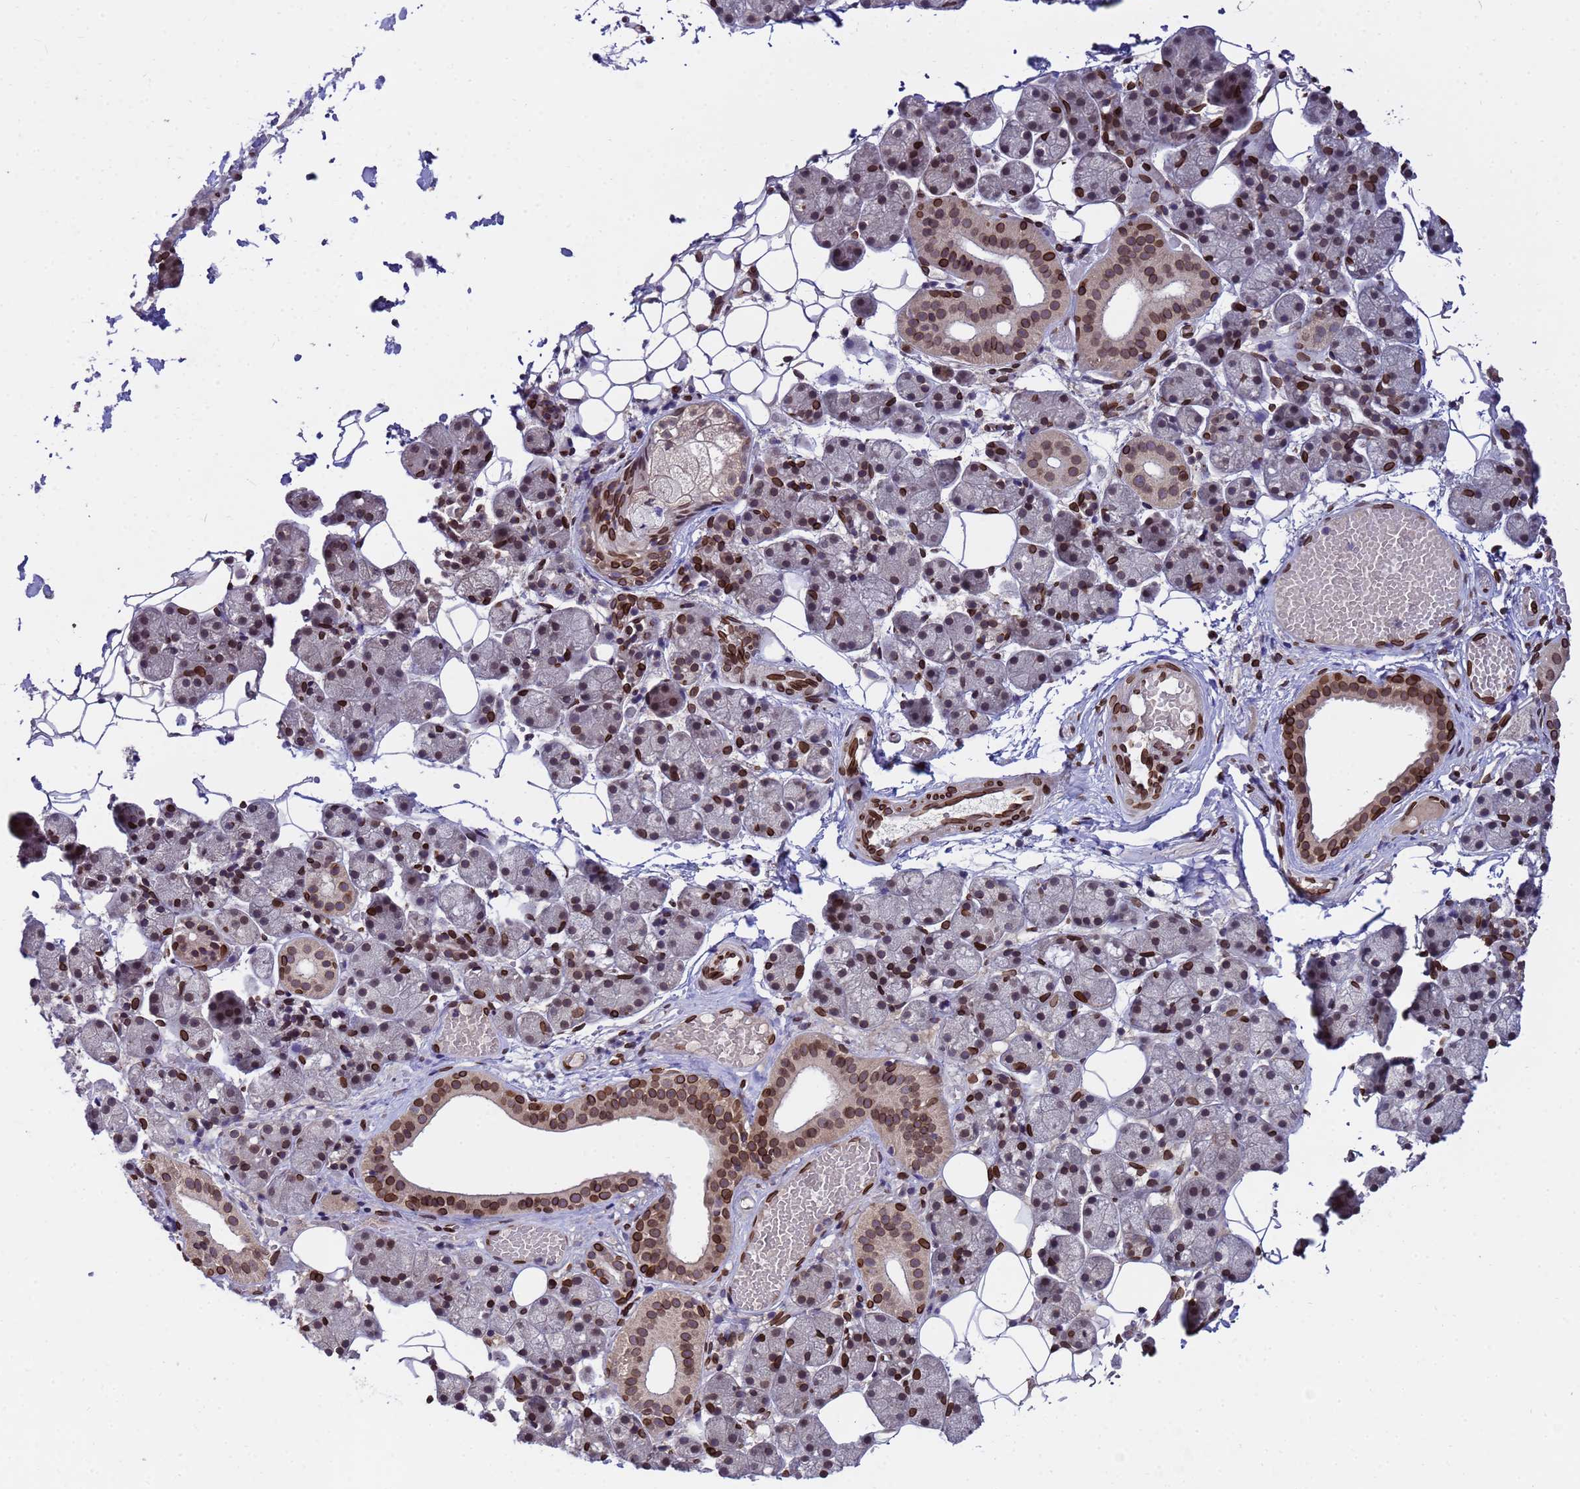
{"staining": {"intensity": "strong", "quantity": "25%-75%", "location": "cytoplasmic/membranous,nuclear"}, "tissue": "salivary gland", "cell_type": "Glandular cells", "image_type": "normal", "snomed": [{"axis": "morphology", "description": "Normal tissue, NOS"}, {"axis": "topography", "description": "Salivary gland"}], "caption": "Glandular cells exhibit strong cytoplasmic/membranous,nuclear positivity in approximately 25%-75% of cells in unremarkable salivary gland. (Brightfield microscopy of DAB IHC at high magnification).", "gene": "GPR135", "patient": {"sex": "female", "age": 33}}